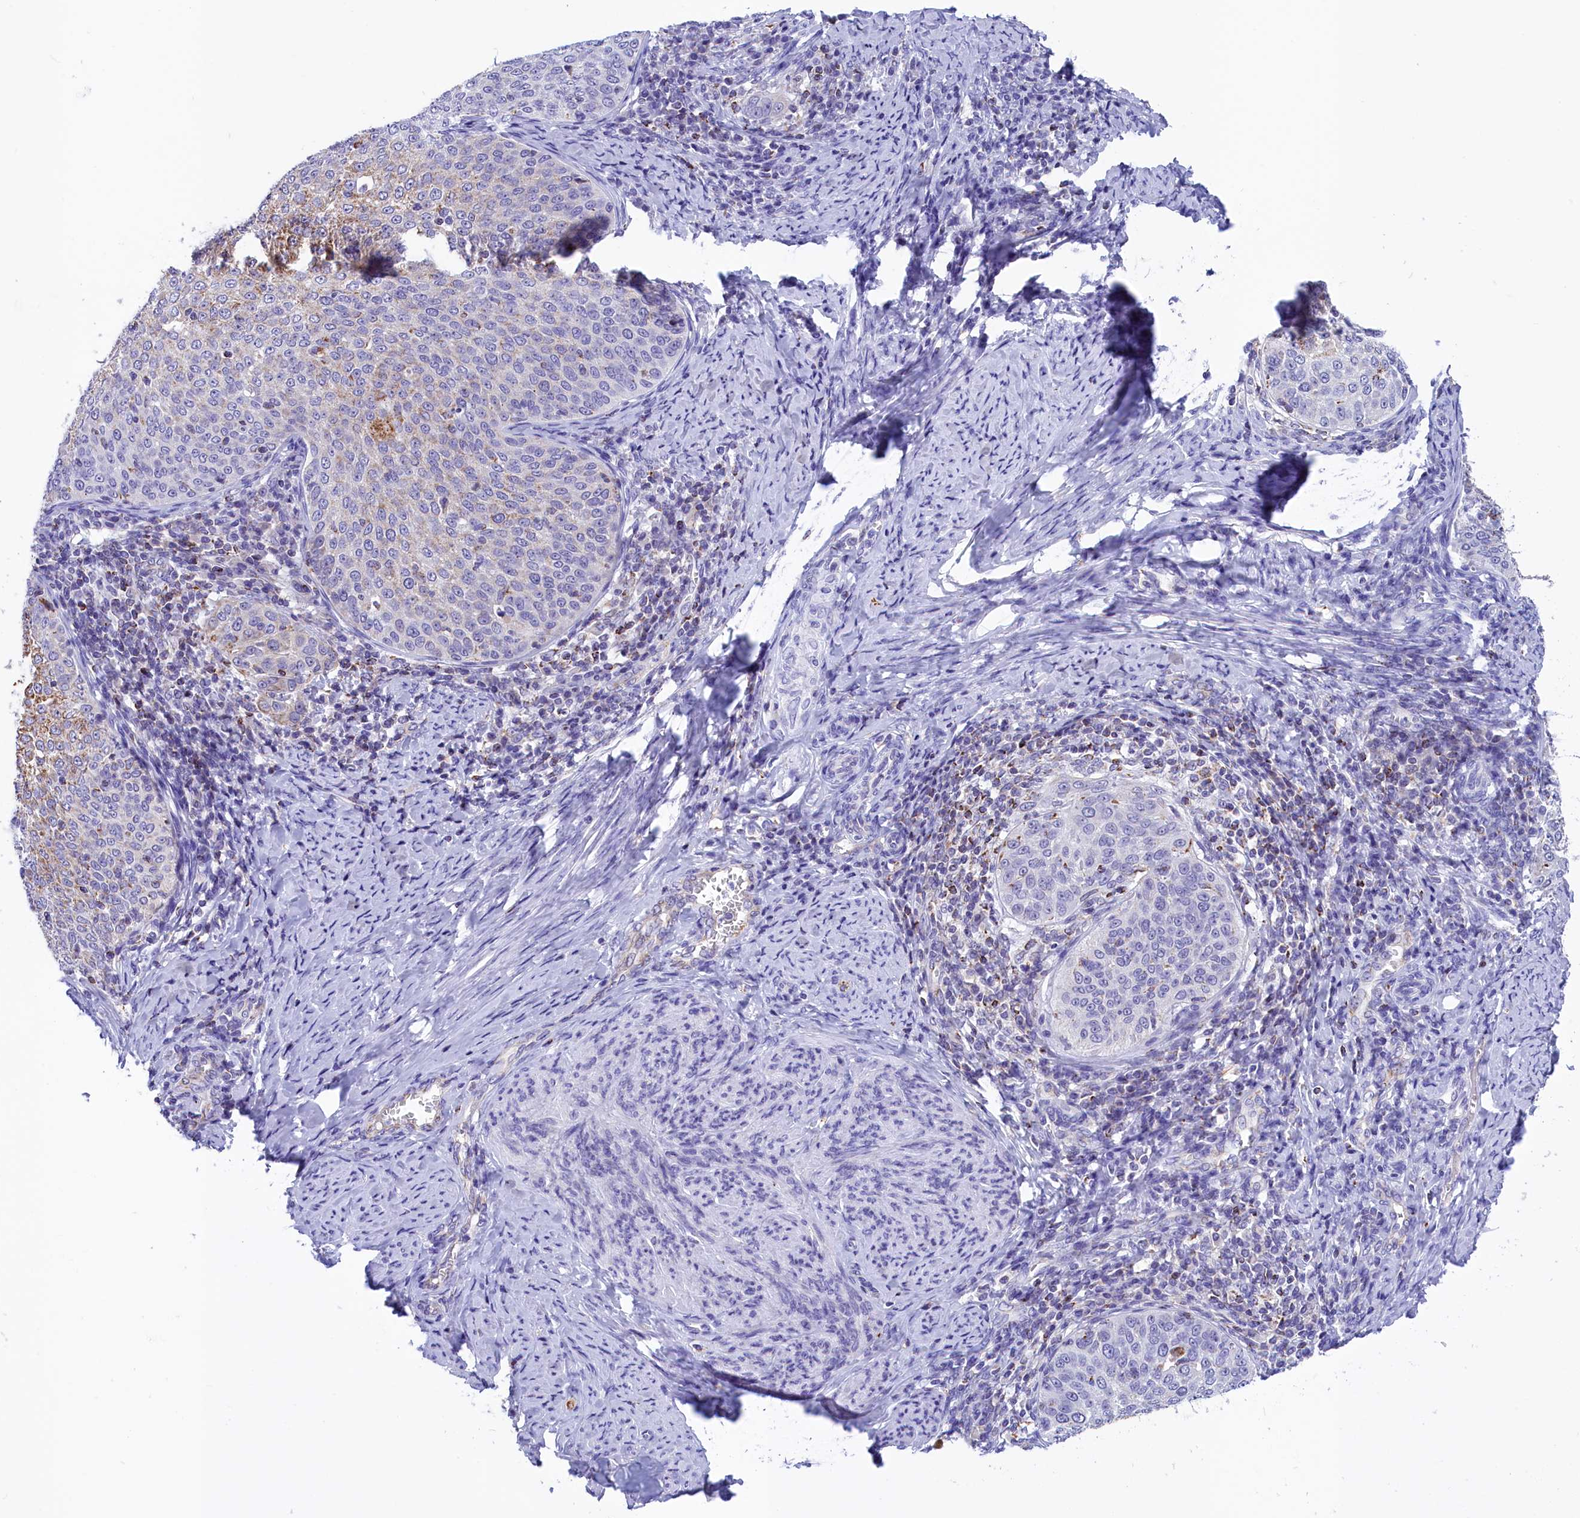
{"staining": {"intensity": "weak", "quantity": "<25%", "location": "cytoplasmic/membranous"}, "tissue": "cervical cancer", "cell_type": "Tumor cells", "image_type": "cancer", "snomed": [{"axis": "morphology", "description": "Squamous cell carcinoma, NOS"}, {"axis": "topography", "description": "Cervix"}], "caption": "A micrograph of cervical cancer (squamous cell carcinoma) stained for a protein displays no brown staining in tumor cells. Brightfield microscopy of immunohistochemistry stained with DAB (brown) and hematoxylin (blue), captured at high magnification.", "gene": "ABAT", "patient": {"sex": "female", "age": 57}}